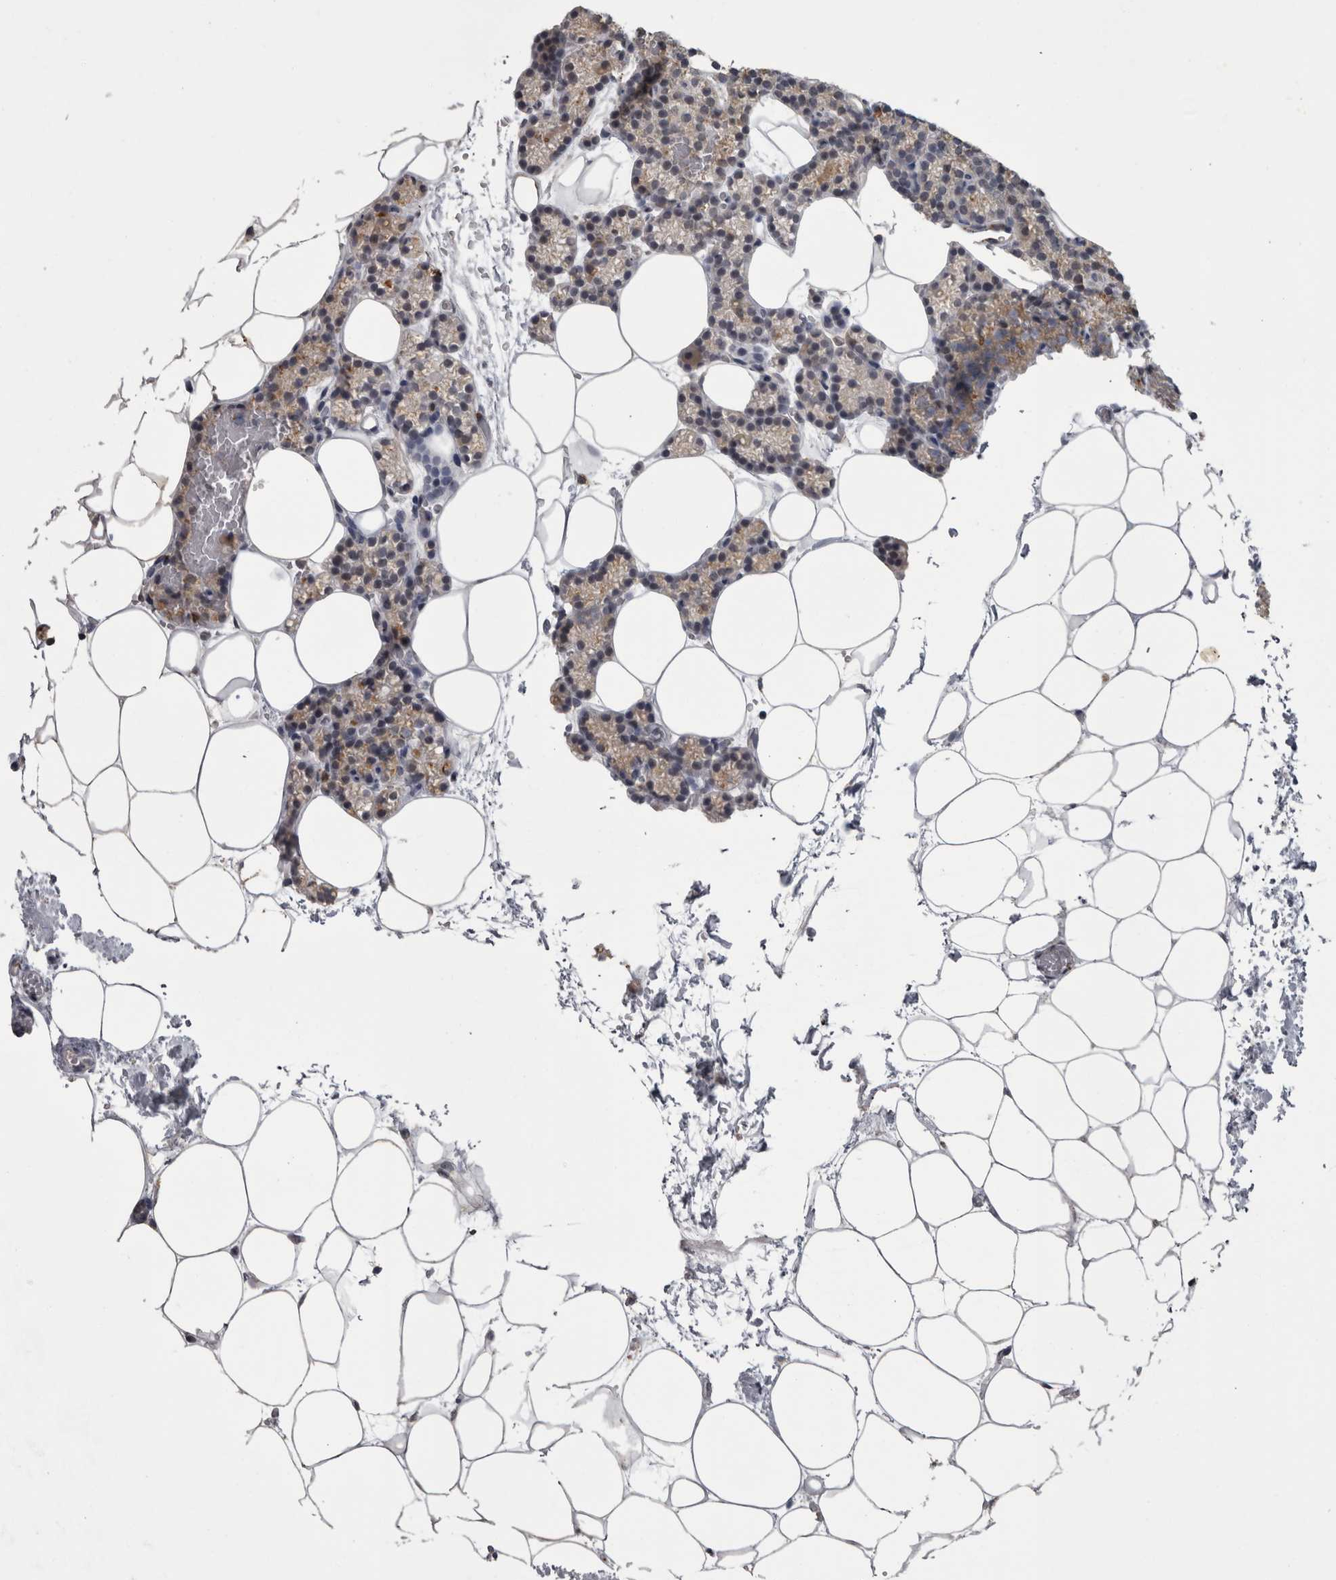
{"staining": {"intensity": "weak", "quantity": "<25%", "location": "cytoplasmic/membranous"}, "tissue": "parathyroid gland", "cell_type": "Glandular cells", "image_type": "normal", "snomed": [{"axis": "morphology", "description": "Normal tissue, NOS"}, {"axis": "topography", "description": "Parathyroid gland"}], "caption": "This is a histopathology image of immunohistochemistry staining of normal parathyroid gland, which shows no expression in glandular cells.", "gene": "NAAA", "patient": {"sex": "male", "age": 58}}